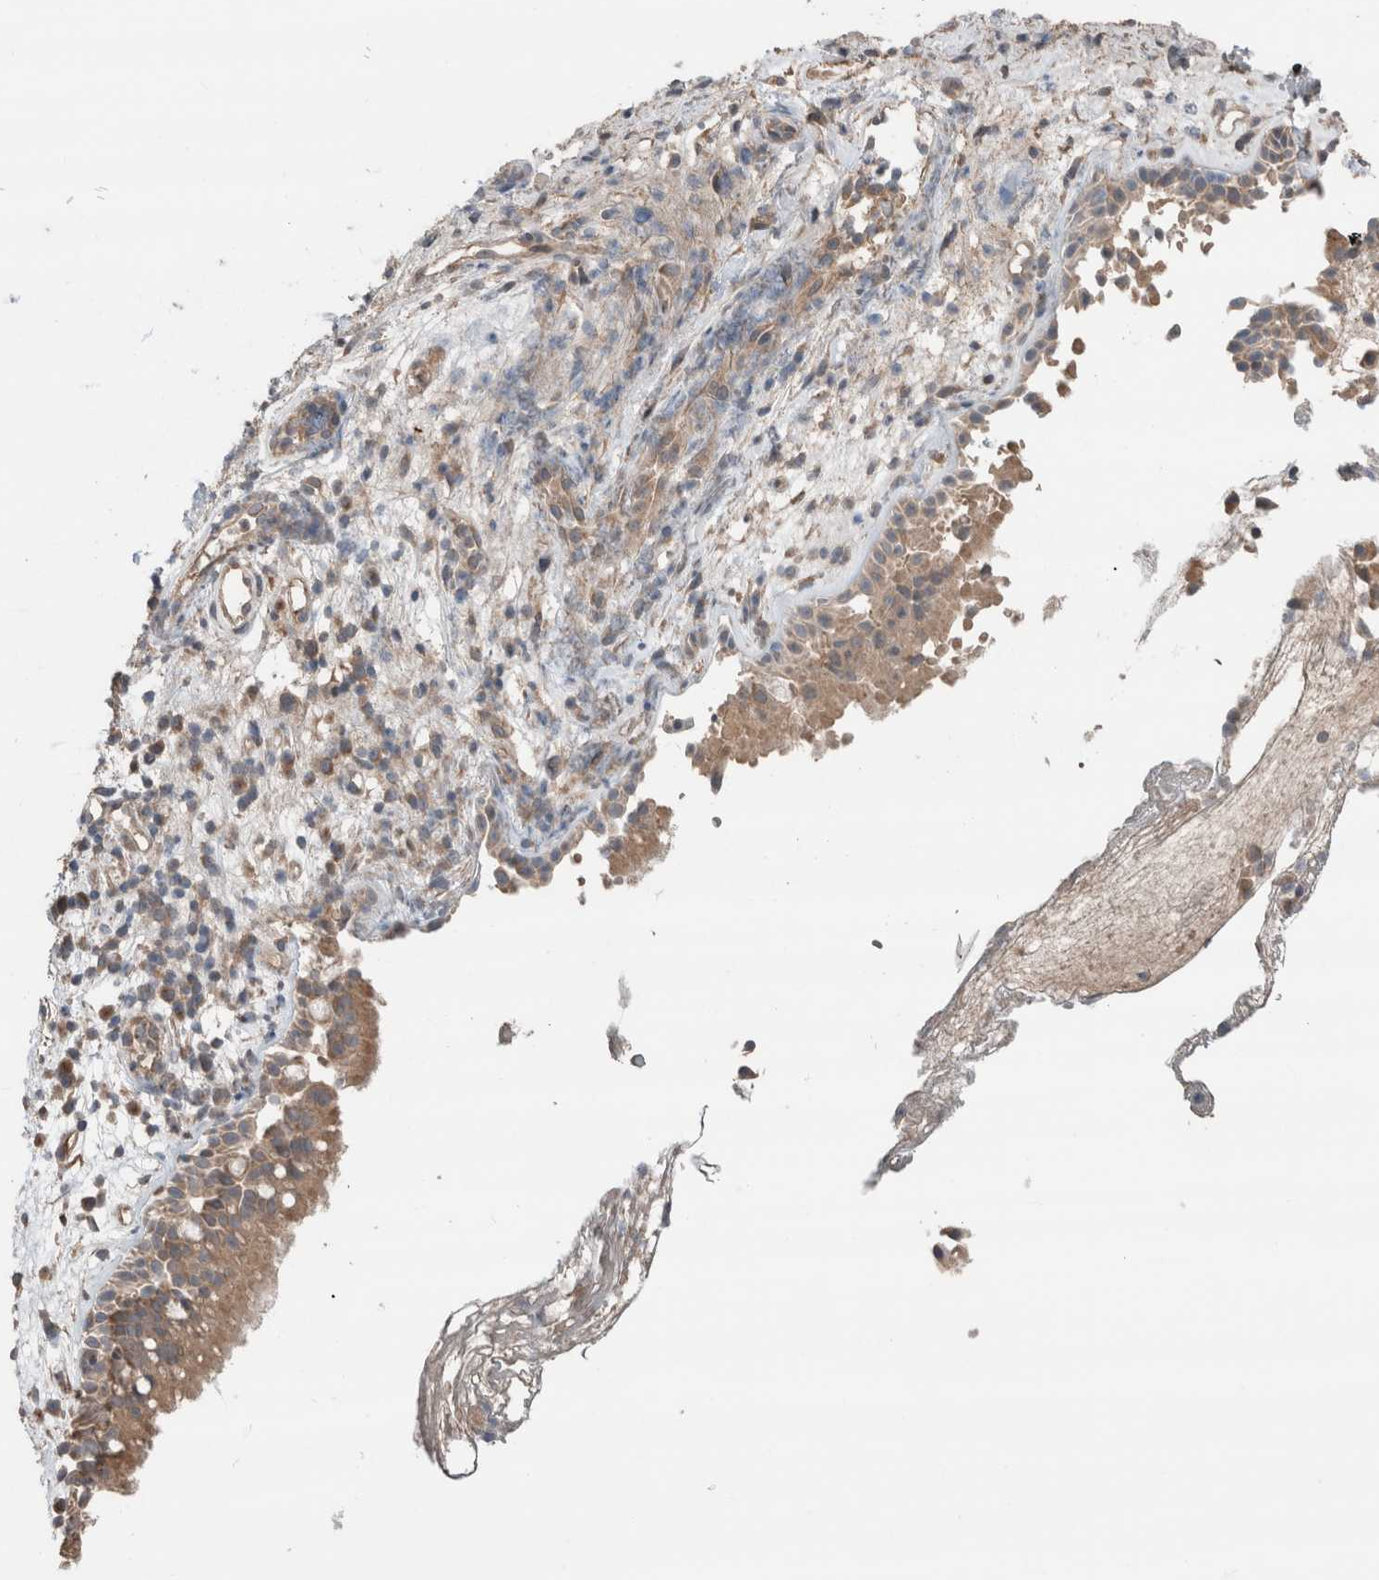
{"staining": {"intensity": "weak", "quantity": ">75%", "location": "cytoplasmic/membranous"}, "tissue": "nasopharynx", "cell_type": "Respiratory epithelial cells", "image_type": "normal", "snomed": [{"axis": "morphology", "description": "Normal tissue, NOS"}, {"axis": "morphology", "description": "Inflammation, NOS"}, {"axis": "topography", "description": "Nasopharynx"}], "caption": "IHC (DAB) staining of unremarkable nasopharynx displays weak cytoplasmic/membranous protein staining in approximately >75% of respiratory epithelial cells. (DAB IHC, brown staining for protein, blue staining for nuclei).", "gene": "ERAP2", "patient": {"sex": "male", "age": 54}}